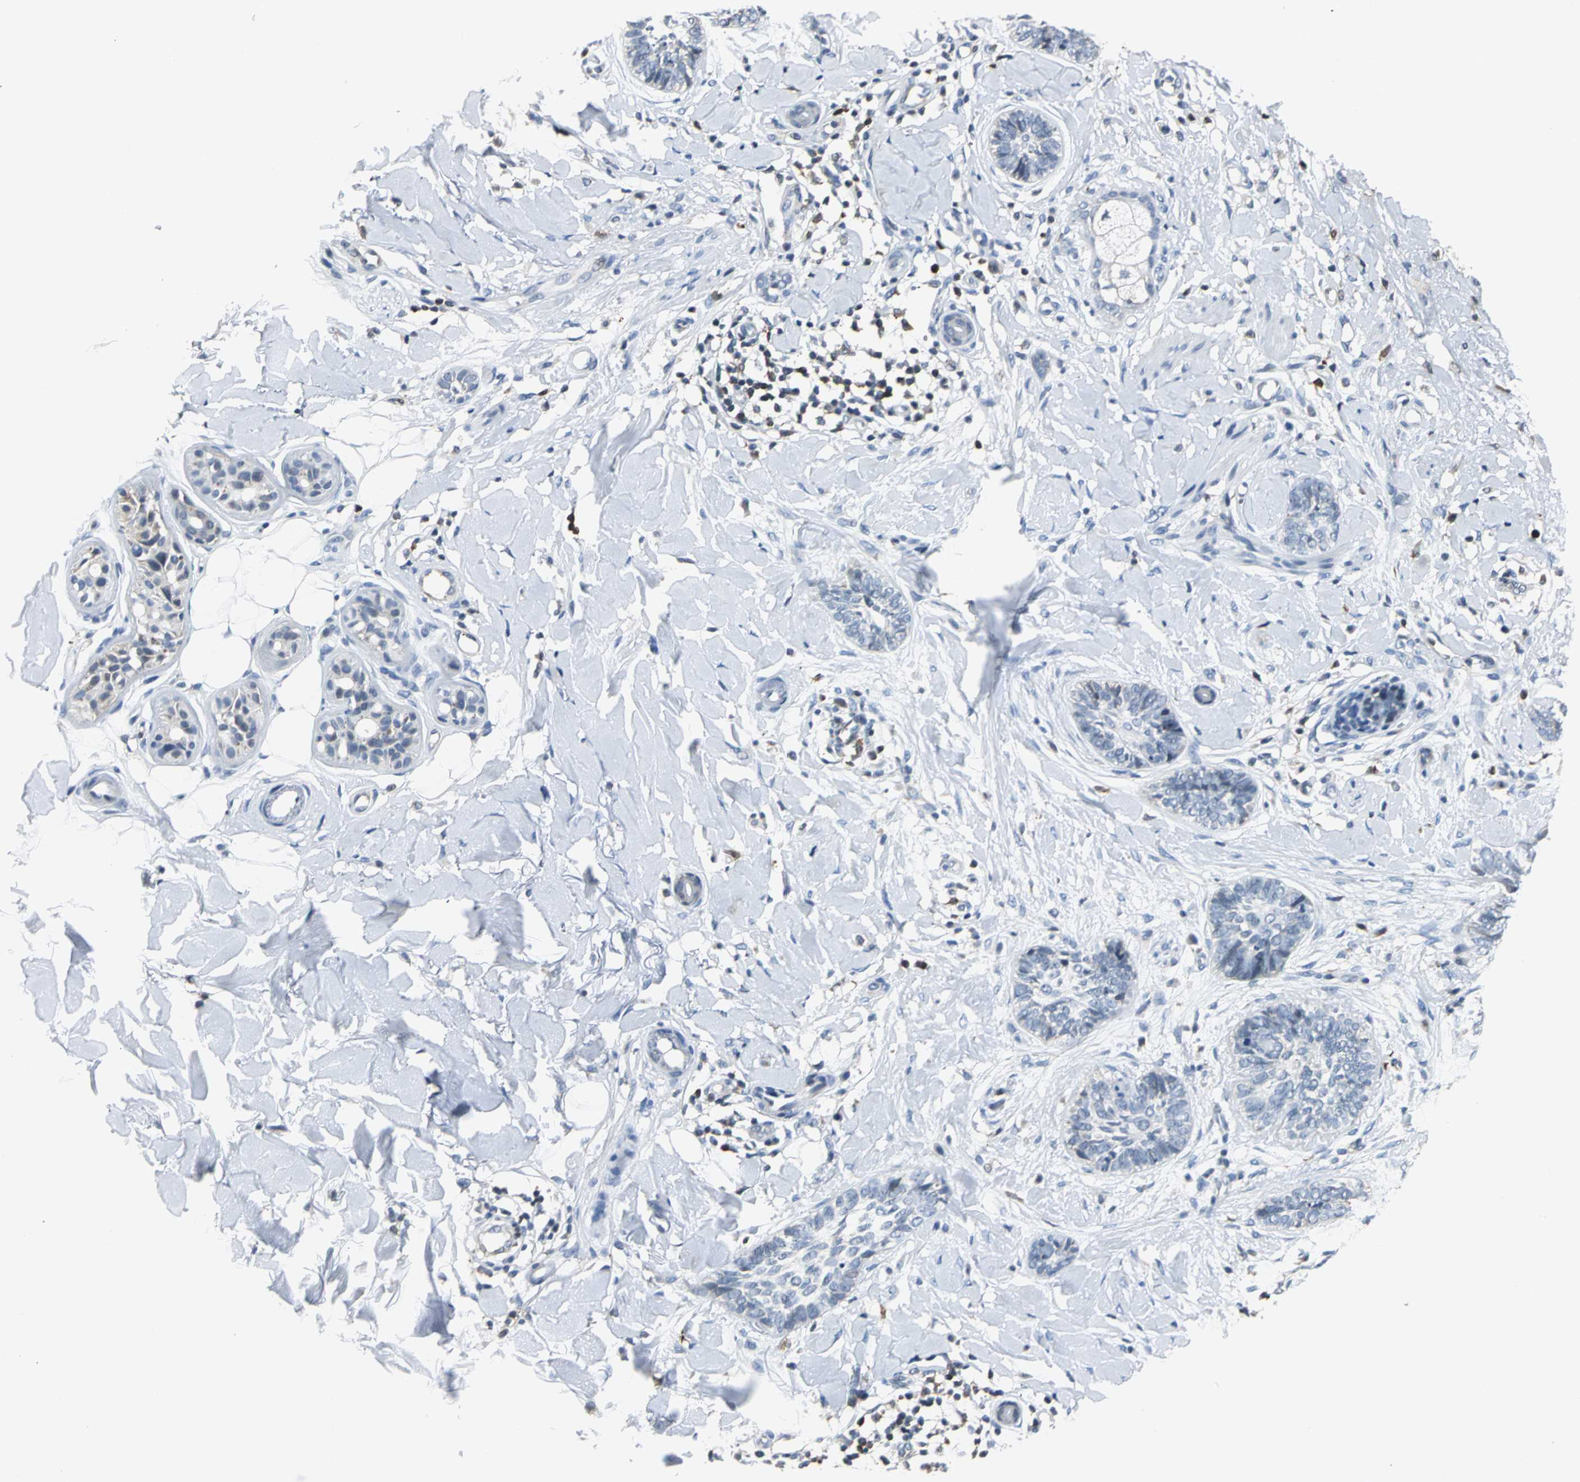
{"staining": {"intensity": "negative", "quantity": "none", "location": "none"}, "tissue": "skin cancer", "cell_type": "Tumor cells", "image_type": "cancer", "snomed": [{"axis": "morphology", "description": "Basal cell carcinoma"}, {"axis": "topography", "description": "Skin"}], "caption": "DAB immunohistochemical staining of basal cell carcinoma (skin) demonstrates no significant positivity in tumor cells.", "gene": "USP40", "patient": {"sex": "female", "age": 58}}